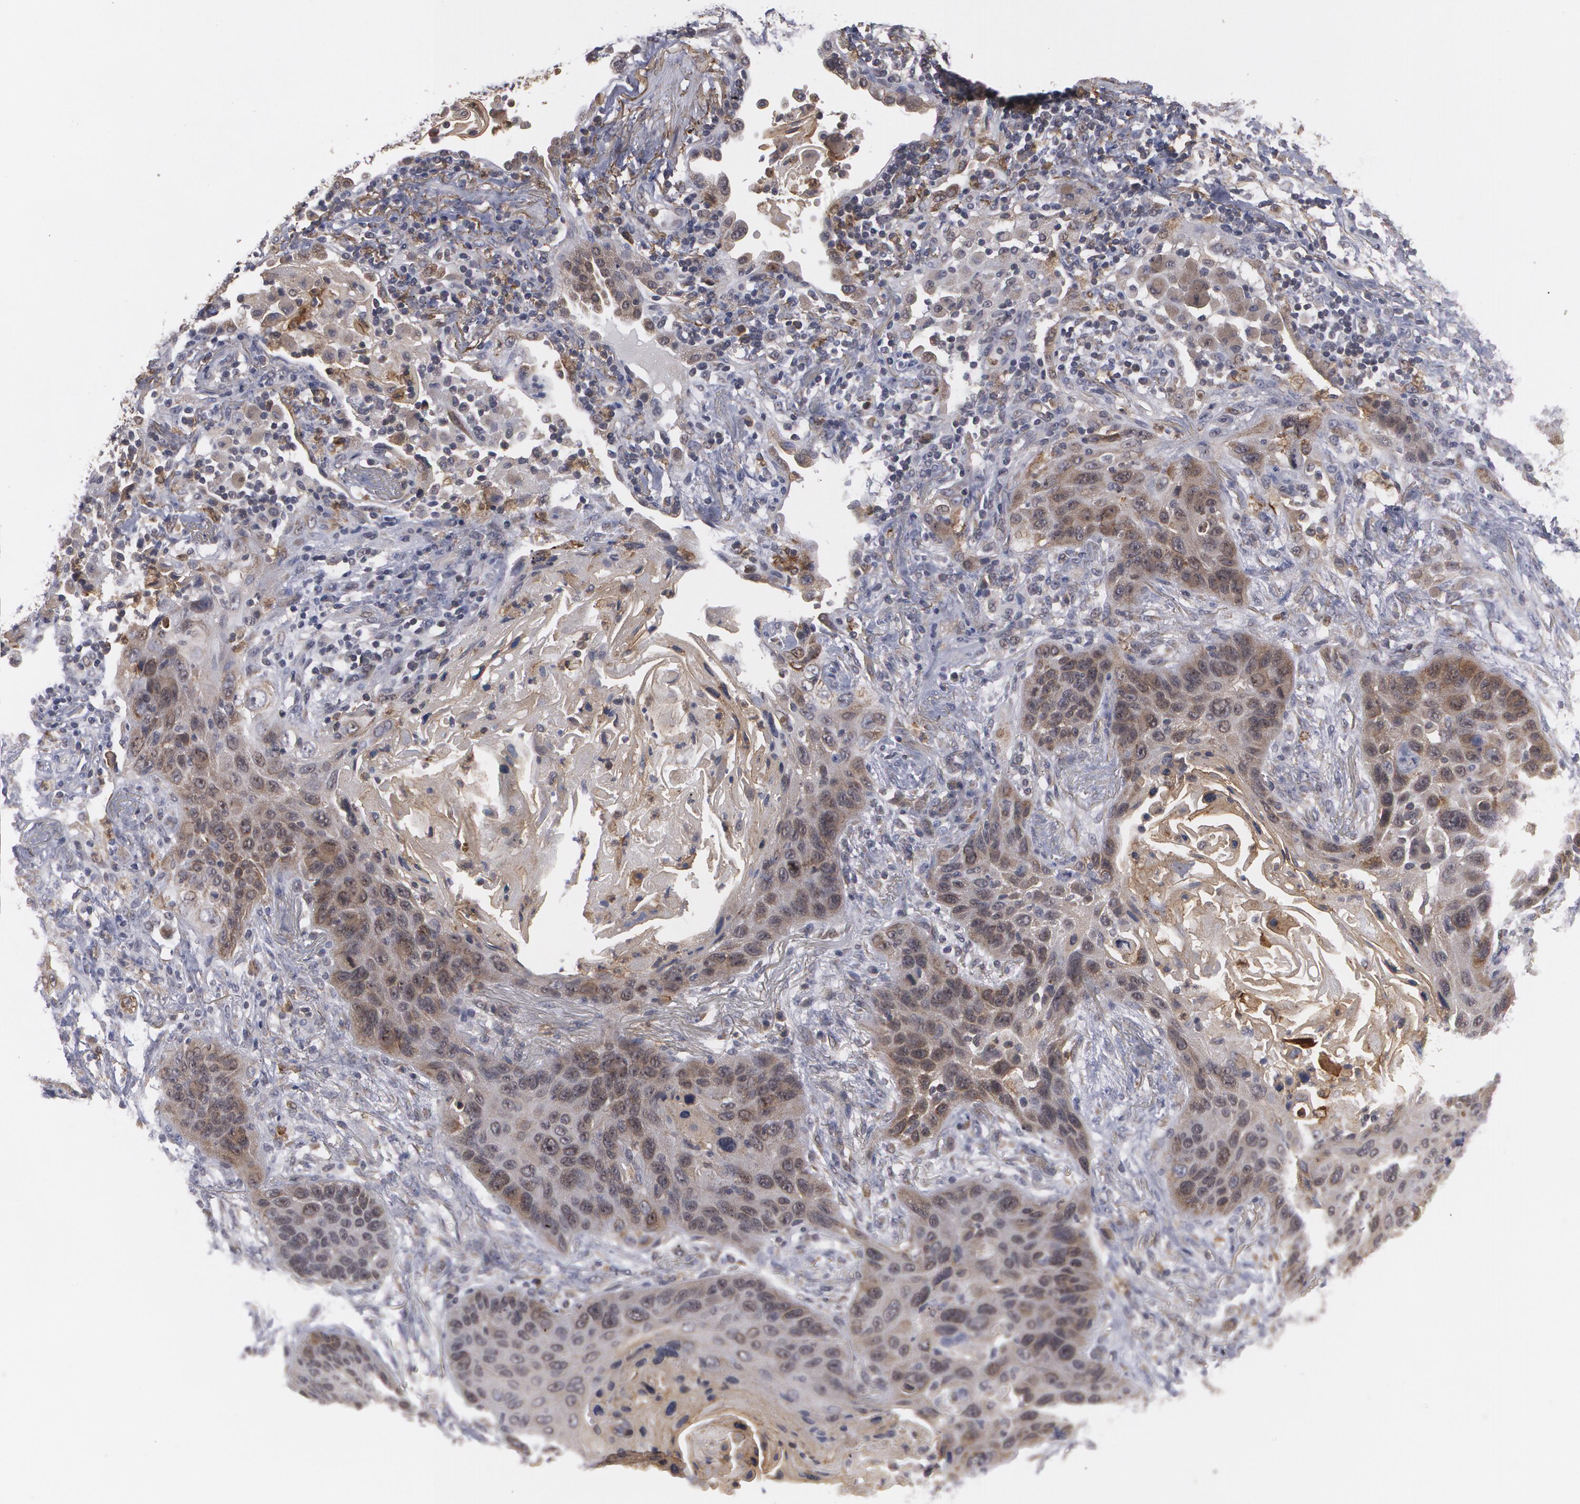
{"staining": {"intensity": "moderate", "quantity": "25%-75%", "location": "cytoplasmic/membranous"}, "tissue": "lung cancer", "cell_type": "Tumor cells", "image_type": "cancer", "snomed": [{"axis": "morphology", "description": "Squamous cell carcinoma, NOS"}, {"axis": "topography", "description": "Lung"}], "caption": "Brown immunohistochemical staining in human lung cancer (squamous cell carcinoma) exhibits moderate cytoplasmic/membranous positivity in approximately 25%-75% of tumor cells.", "gene": "BMP6", "patient": {"sex": "female", "age": 67}}